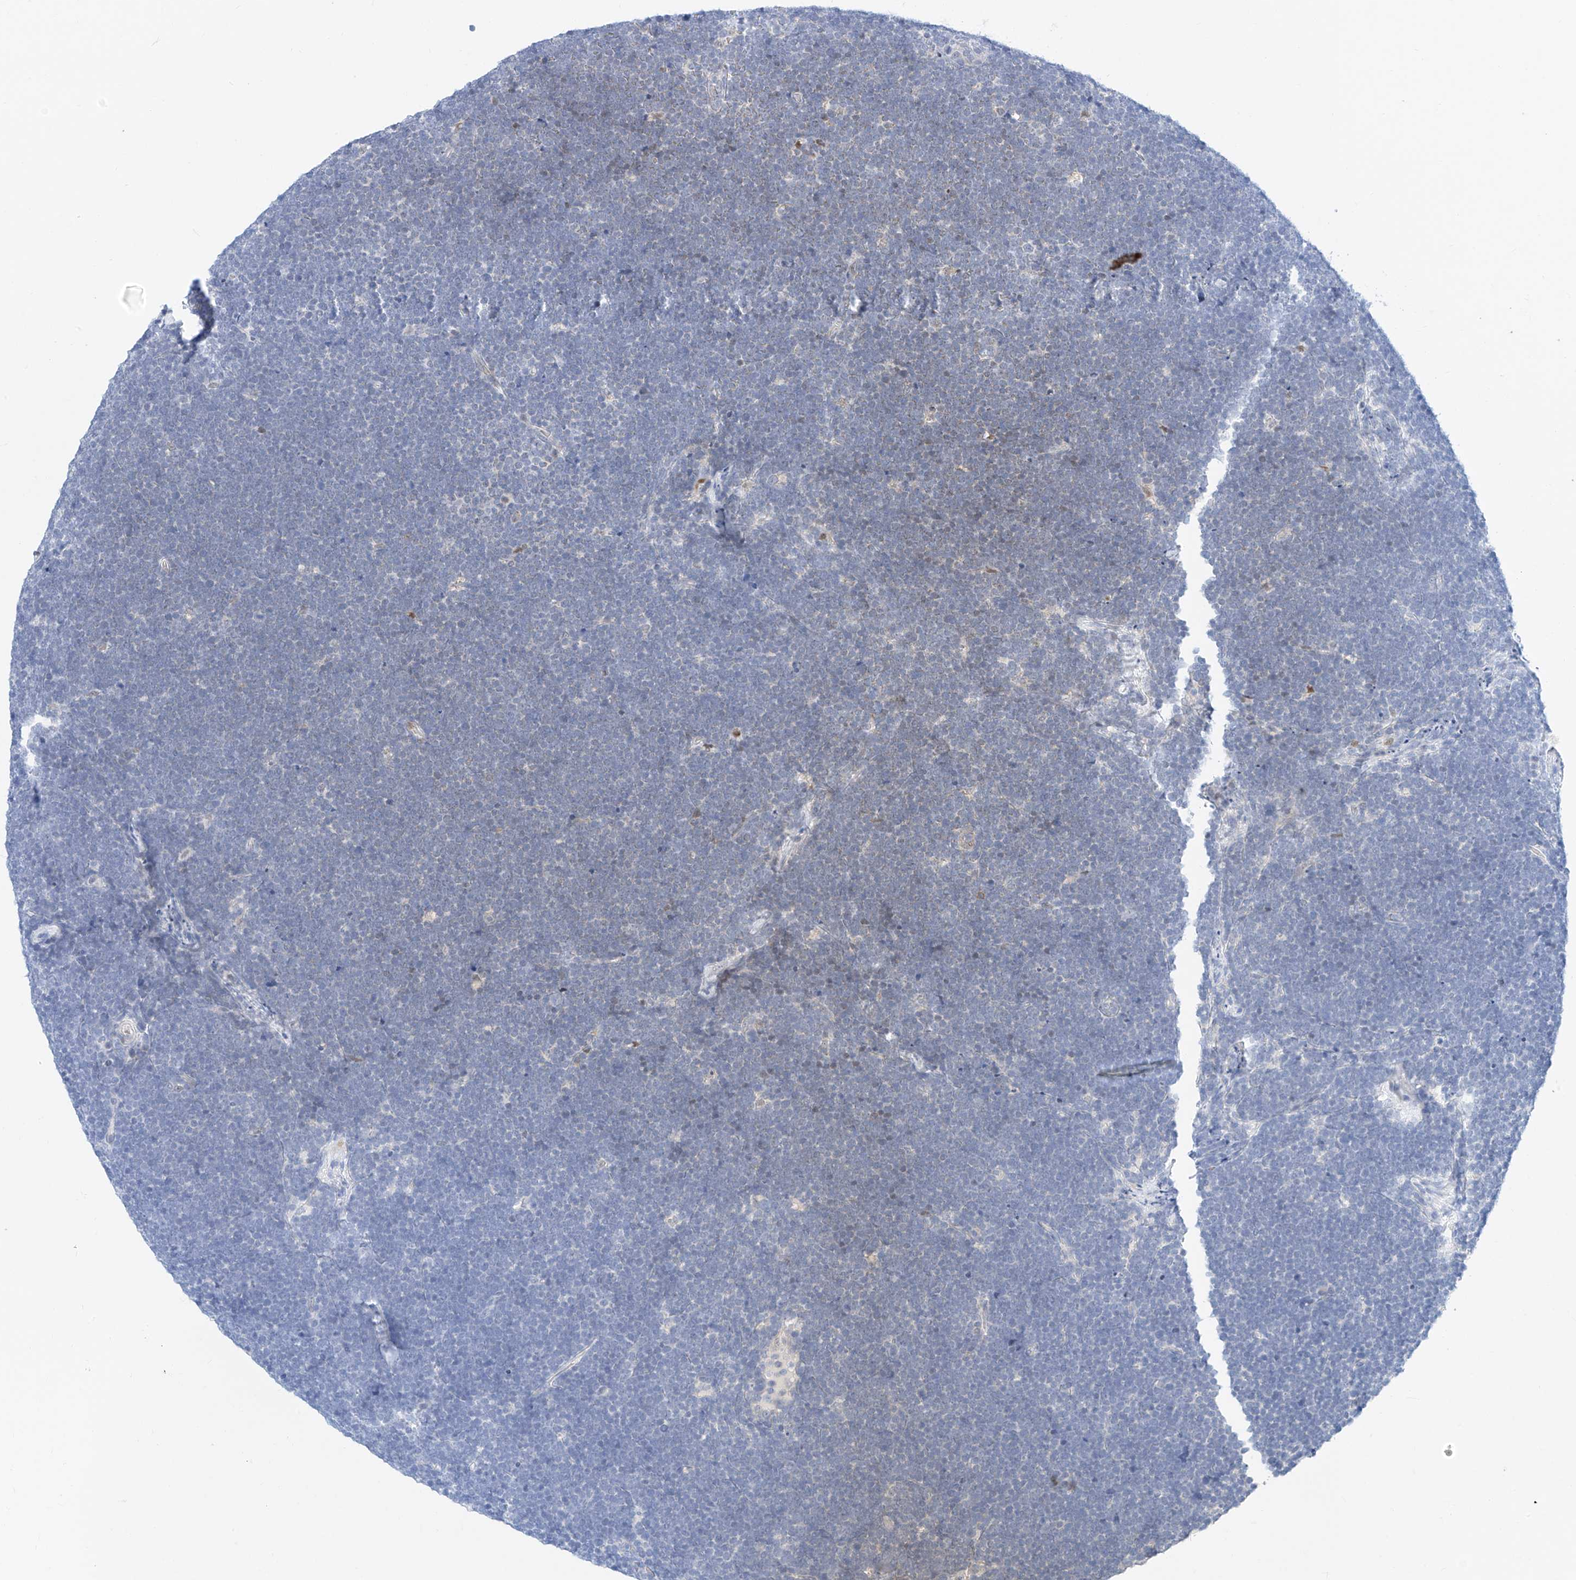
{"staining": {"intensity": "negative", "quantity": "none", "location": "none"}, "tissue": "lymphoma", "cell_type": "Tumor cells", "image_type": "cancer", "snomed": [{"axis": "morphology", "description": "Malignant lymphoma, non-Hodgkin's type, High grade"}, {"axis": "topography", "description": "Lymph node"}], "caption": "An IHC image of lymphoma is shown. There is no staining in tumor cells of lymphoma.", "gene": "NALCN", "patient": {"sex": "male", "age": 13}}